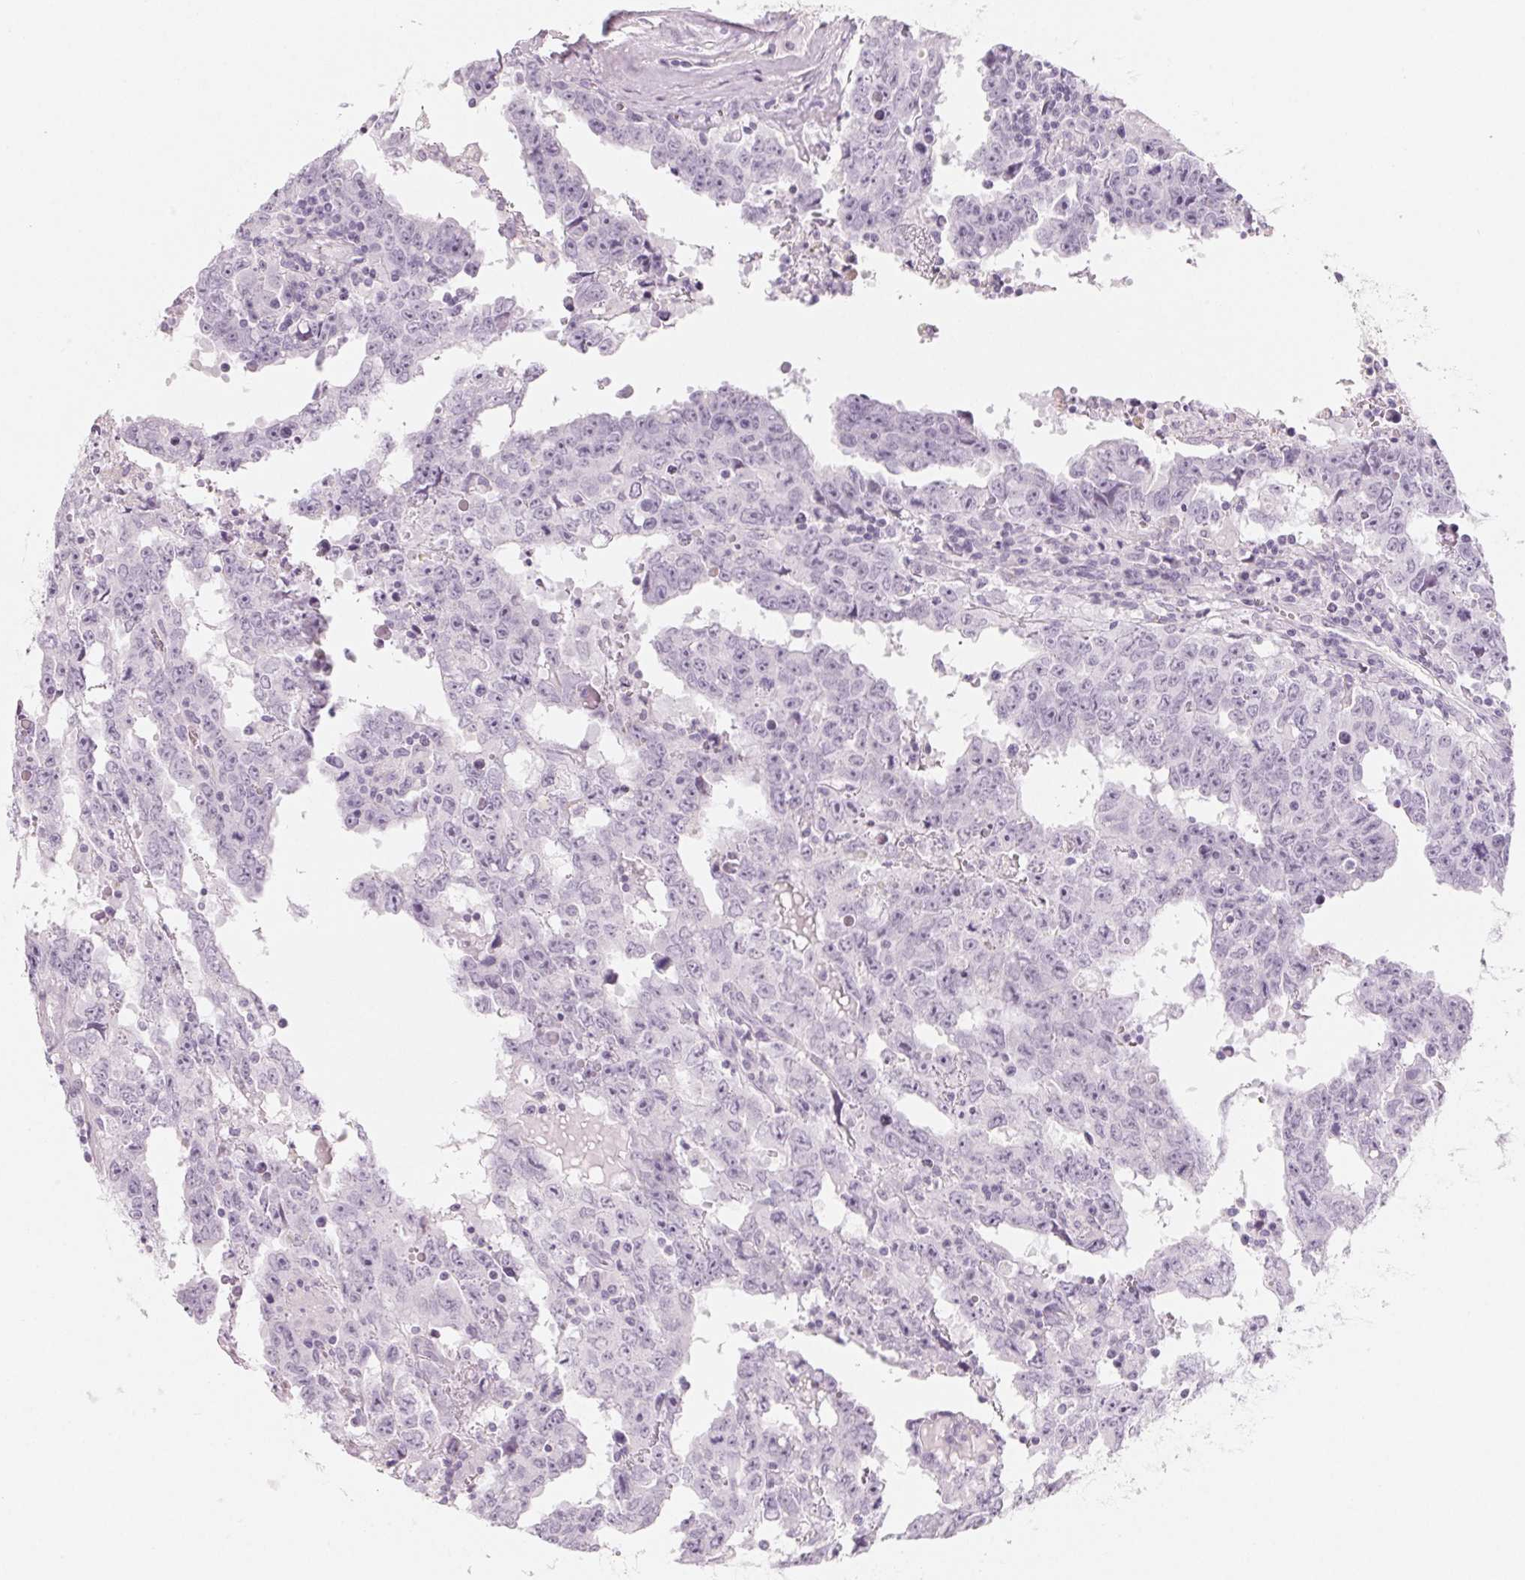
{"staining": {"intensity": "negative", "quantity": "none", "location": "none"}, "tissue": "testis cancer", "cell_type": "Tumor cells", "image_type": "cancer", "snomed": [{"axis": "morphology", "description": "Carcinoma, Embryonal, NOS"}, {"axis": "topography", "description": "Testis"}], "caption": "The immunohistochemistry (IHC) micrograph has no significant positivity in tumor cells of testis cancer tissue. (IHC, brightfield microscopy, high magnification).", "gene": "SH3GL2", "patient": {"sex": "male", "age": 22}}